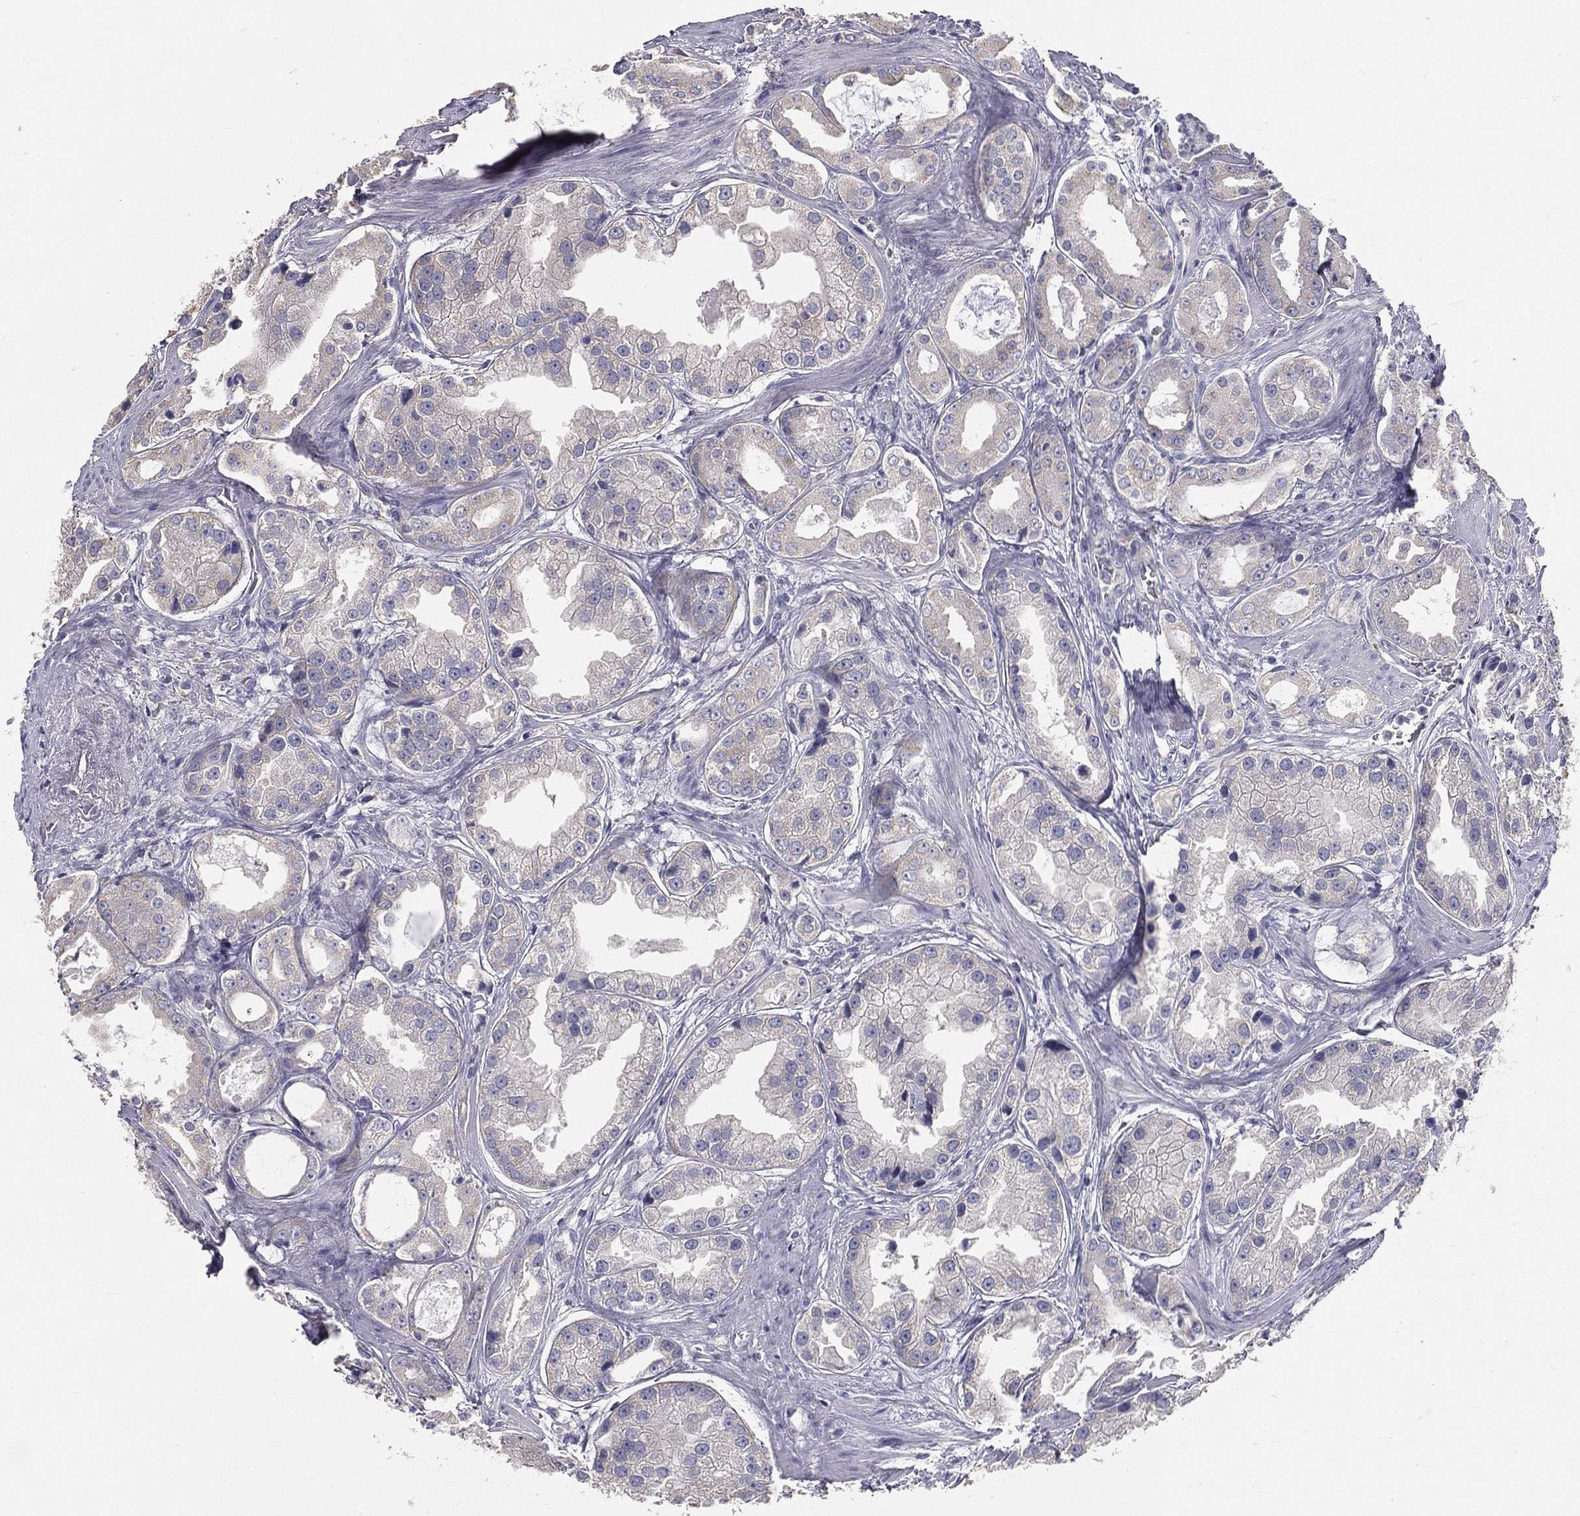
{"staining": {"intensity": "negative", "quantity": "none", "location": "none"}, "tissue": "prostate cancer", "cell_type": "Tumor cells", "image_type": "cancer", "snomed": [{"axis": "morphology", "description": "Adenocarcinoma, NOS"}, {"axis": "topography", "description": "Prostate"}], "caption": "A high-resolution image shows immunohistochemistry staining of prostate cancer (adenocarcinoma), which shows no significant staining in tumor cells.", "gene": "MUC13", "patient": {"sex": "male", "age": 61}}